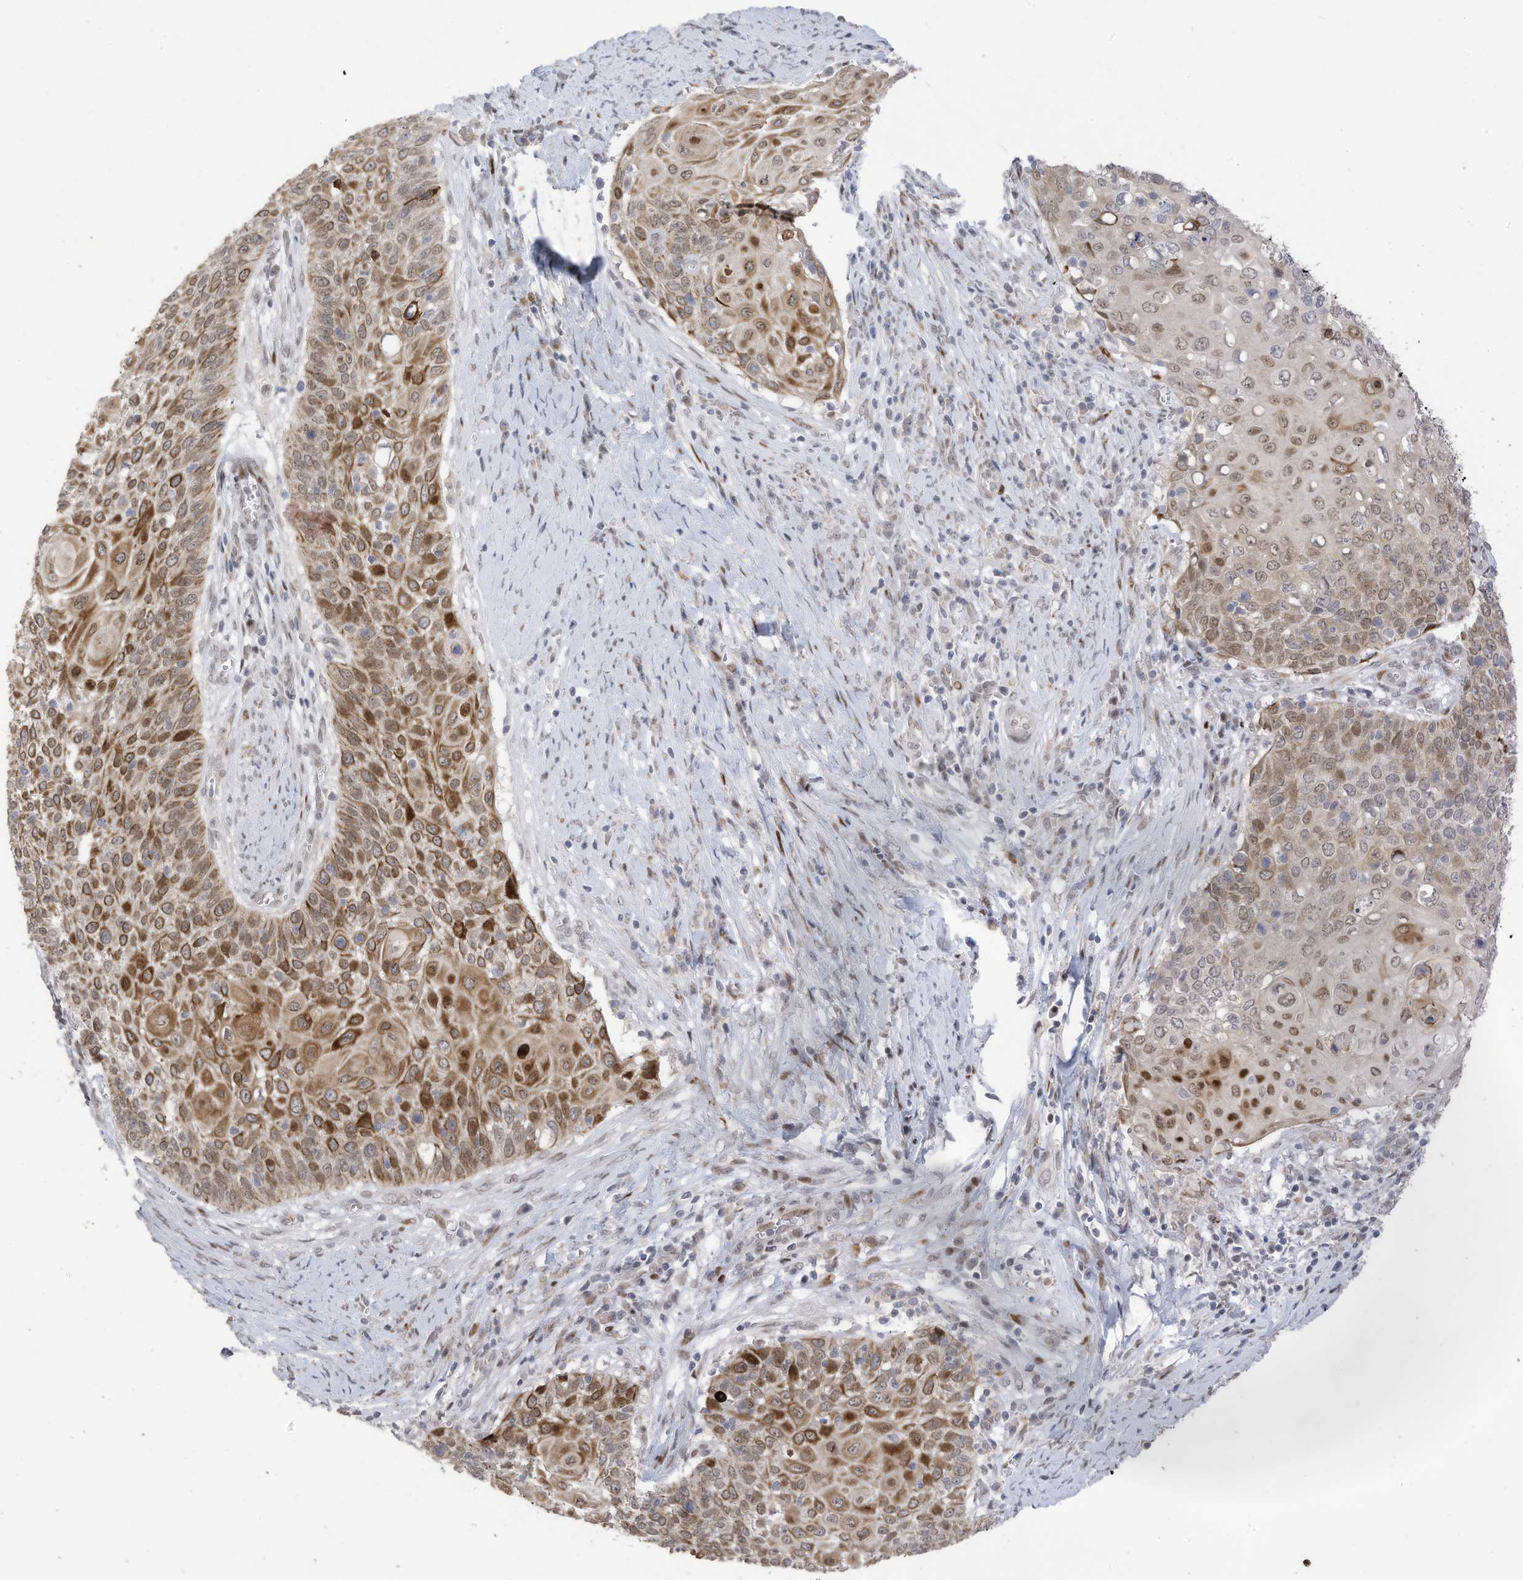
{"staining": {"intensity": "moderate", "quantity": "25%-75%", "location": "cytoplasmic/membranous,nuclear"}, "tissue": "cervical cancer", "cell_type": "Tumor cells", "image_type": "cancer", "snomed": [{"axis": "morphology", "description": "Squamous cell carcinoma, NOS"}, {"axis": "topography", "description": "Cervix"}], "caption": "Immunohistochemistry (IHC) (DAB (3,3'-diaminobenzidine)) staining of cervical squamous cell carcinoma exhibits moderate cytoplasmic/membranous and nuclear protein positivity in approximately 25%-75% of tumor cells. The staining was performed using DAB, with brown indicating positive protein expression. Nuclei are stained blue with hematoxylin.", "gene": "RABL3", "patient": {"sex": "female", "age": 39}}